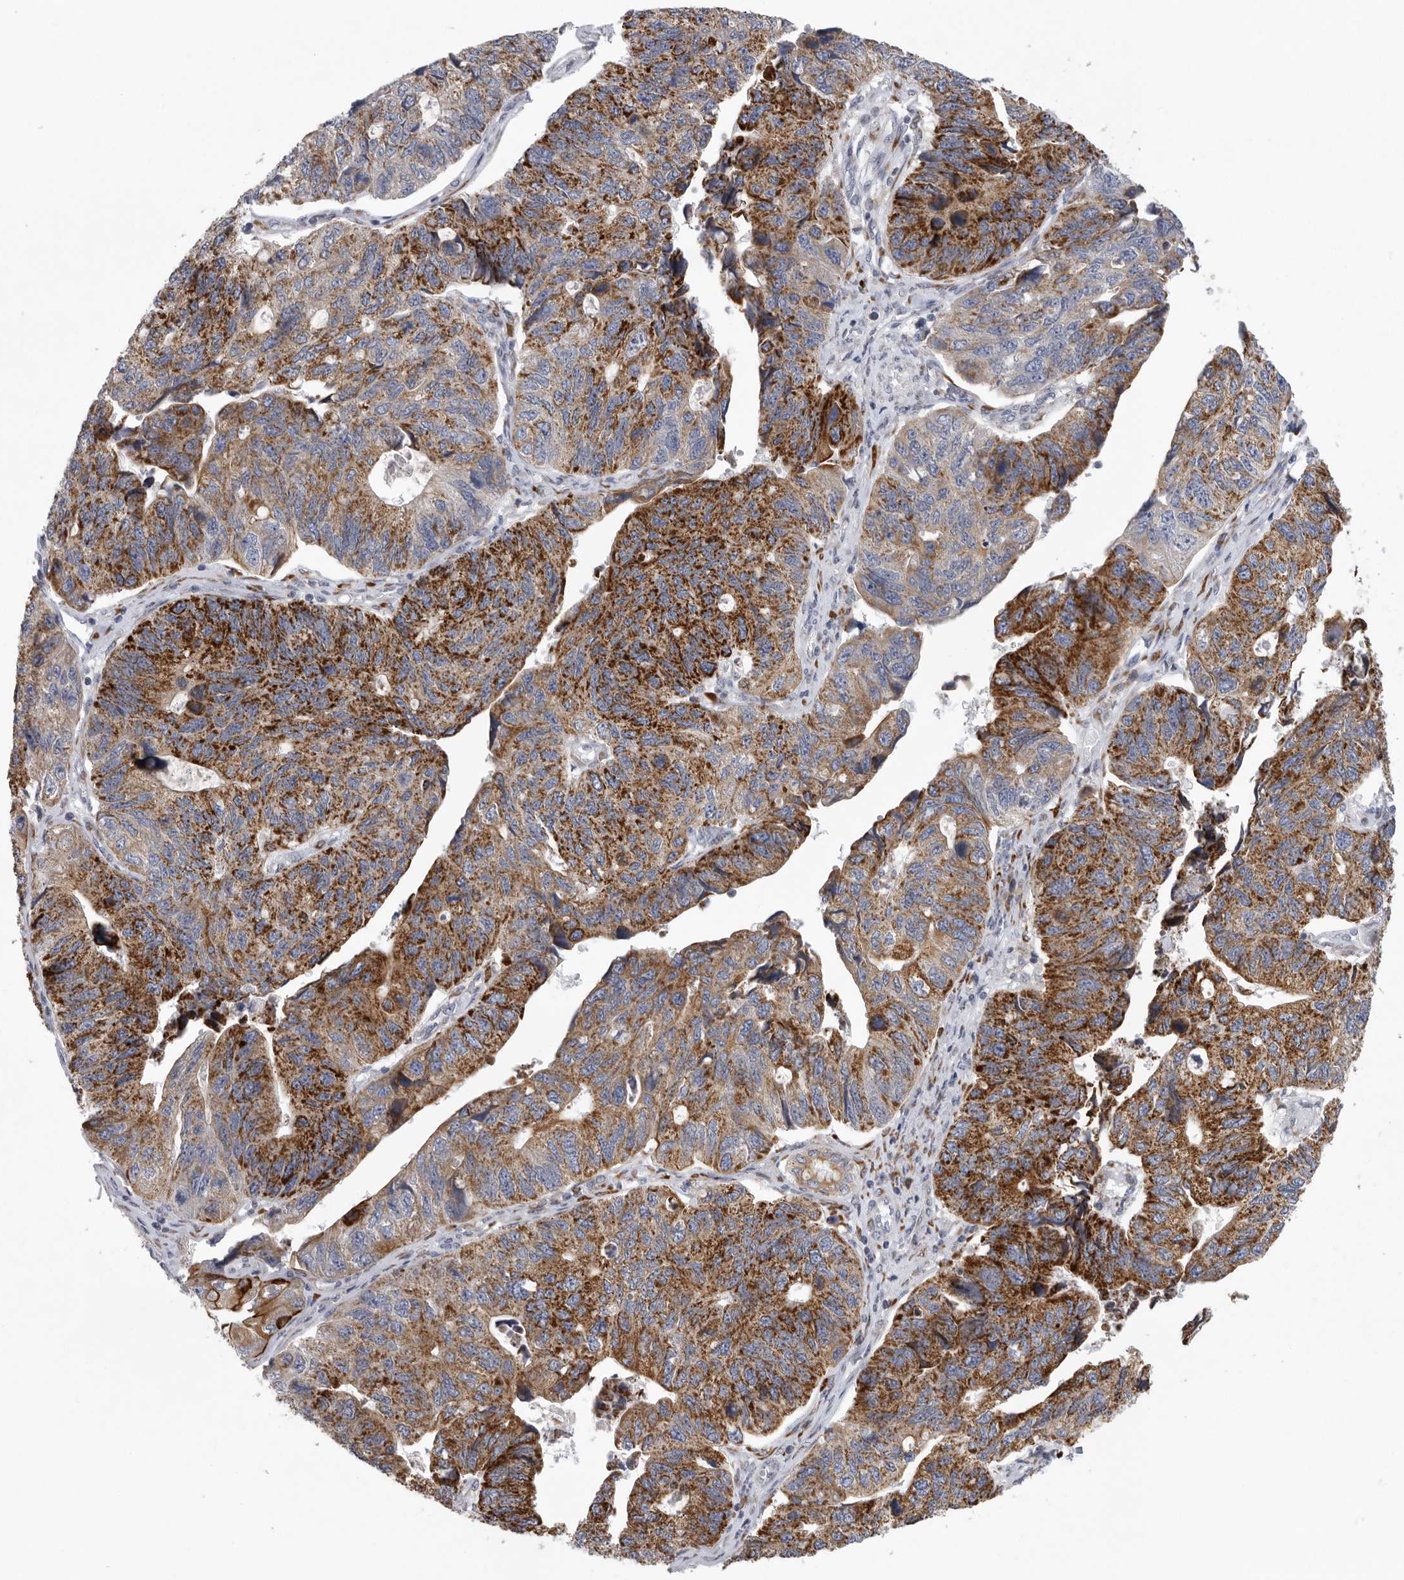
{"staining": {"intensity": "strong", "quantity": ">75%", "location": "cytoplasmic/membranous"}, "tissue": "stomach cancer", "cell_type": "Tumor cells", "image_type": "cancer", "snomed": [{"axis": "morphology", "description": "Adenocarcinoma, NOS"}, {"axis": "topography", "description": "Stomach"}], "caption": "Stomach cancer (adenocarcinoma) stained with a protein marker shows strong staining in tumor cells.", "gene": "USP24", "patient": {"sex": "male", "age": 59}}